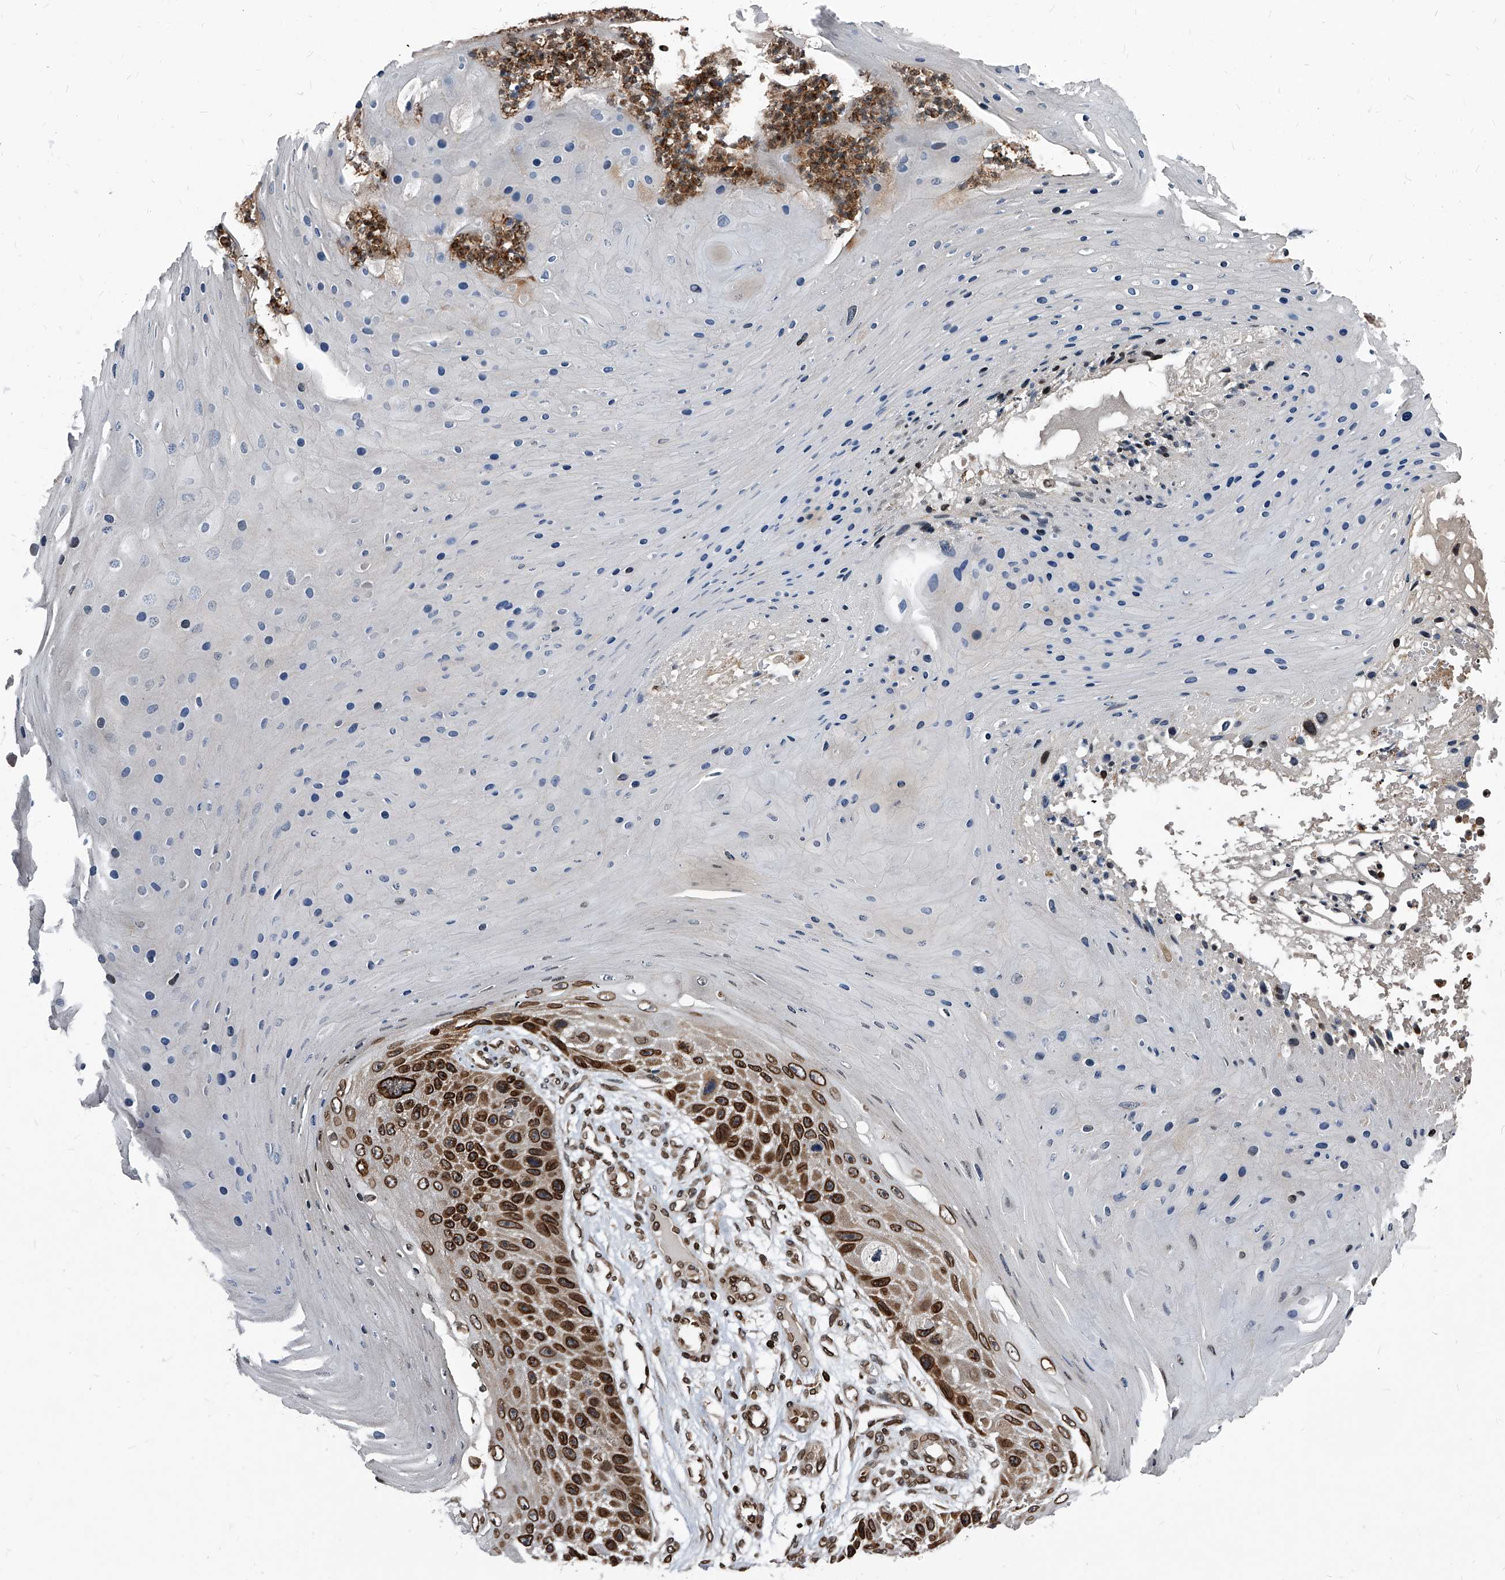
{"staining": {"intensity": "strong", "quantity": ">75%", "location": "cytoplasmic/membranous,nuclear"}, "tissue": "skin cancer", "cell_type": "Tumor cells", "image_type": "cancer", "snomed": [{"axis": "morphology", "description": "Squamous cell carcinoma, NOS"}, {"axis": "topography", "description": "Skin"}], "caption": "Brown immunohistochemical staining in human skin cancer exhibits strong cytoplasmic/membranous and nuclear expression in approximately >75% of tumor cells. (DAB IHC, brown staining for protein, blue staining for nuclei).", "gene": "PHF20", "patient": {"sex": "female", "age": 88}}